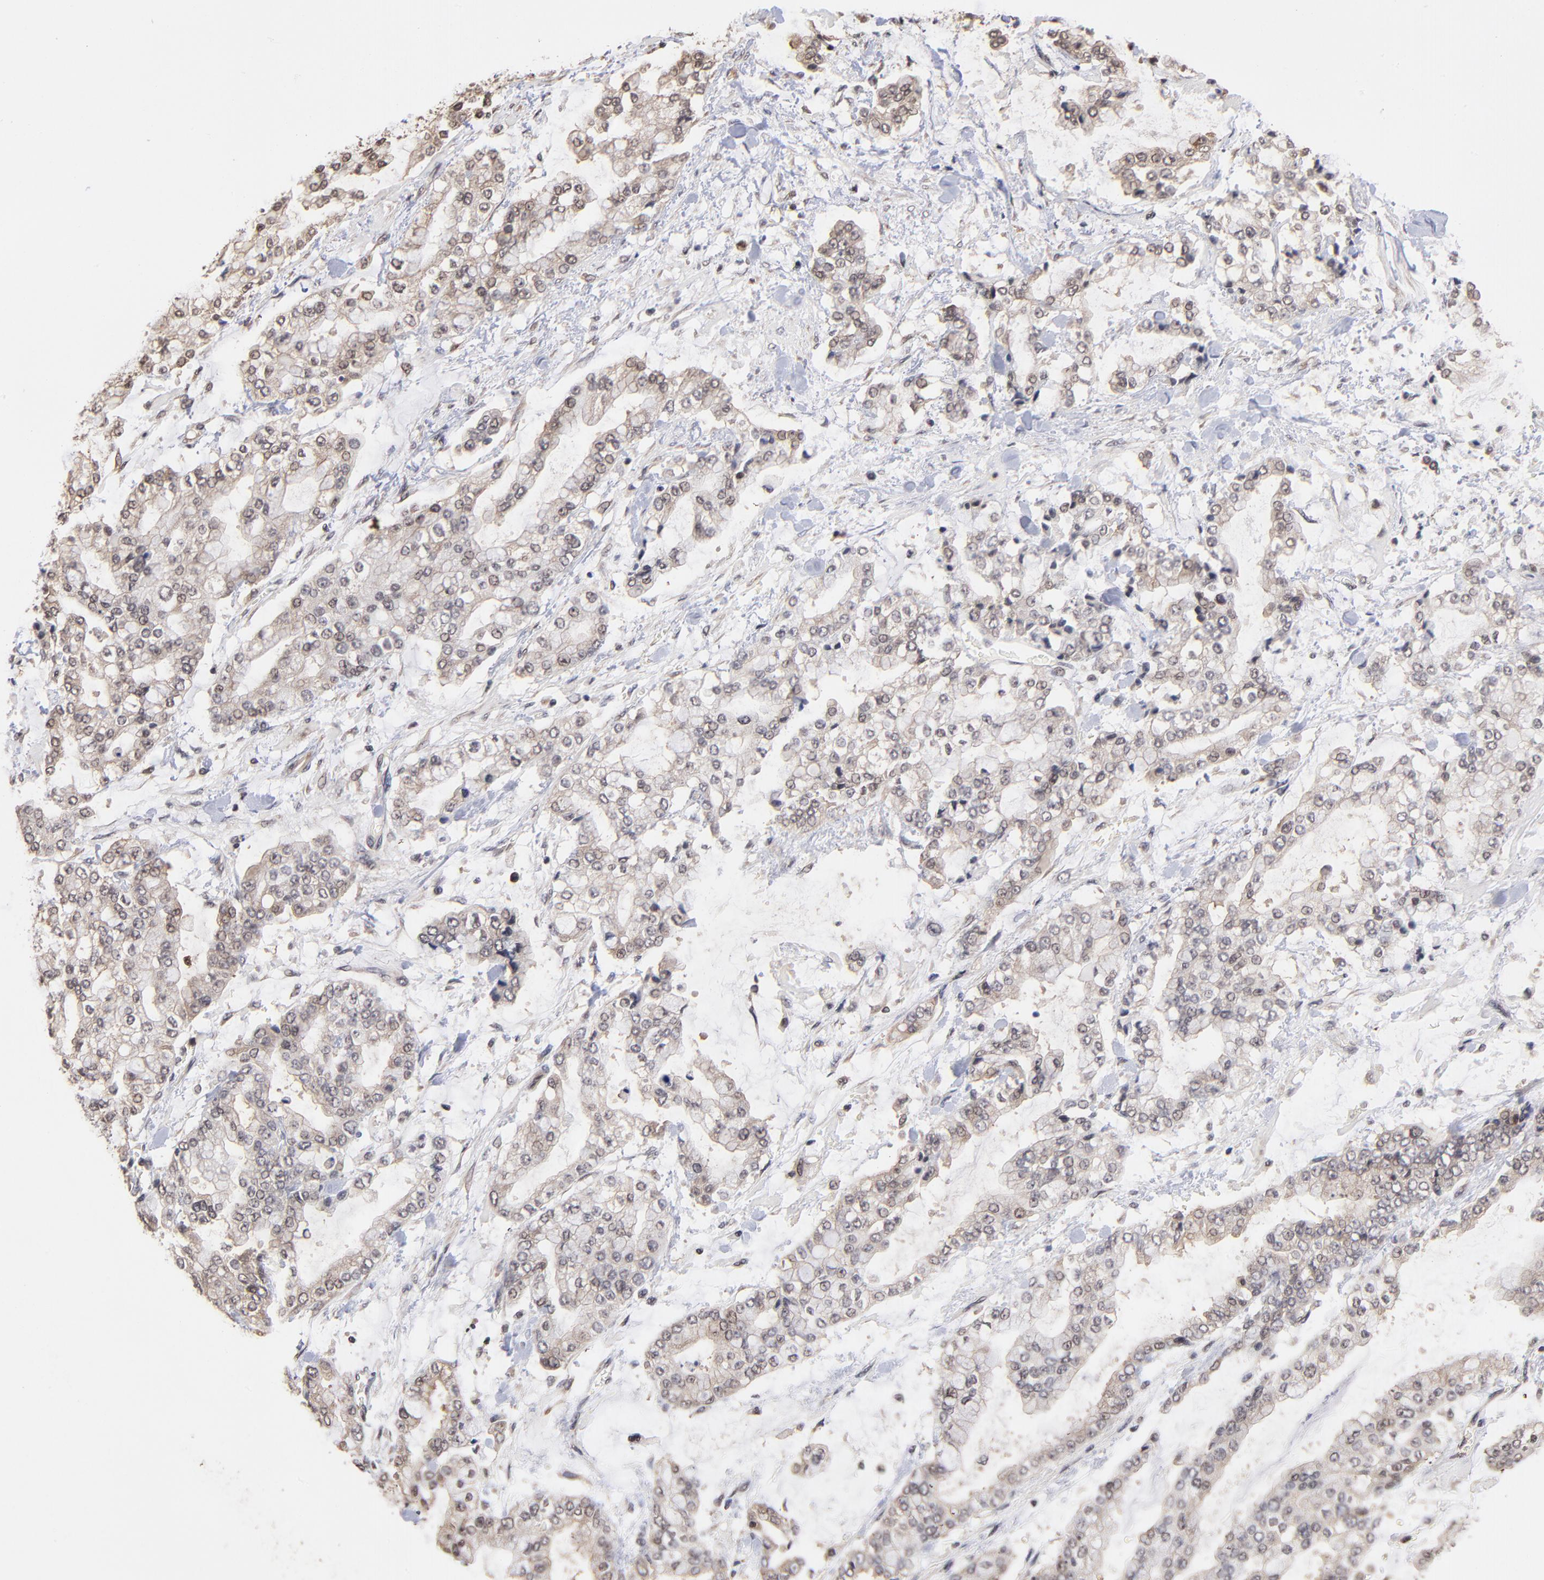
{"staining": {"intensity": "weak", "quantity": "<25%", "location": "cytoplasmic/membranous,nuclear"}, "tissue": "stomach cancer", "cell_type": "Tumor cells", "image_type": "cancer", "snomed": [{"axis": "morphology", "description": "Normal tissue, NOS"}, {"axis": "morphology", "description": "Adenocarcinoma, NOS"}, {"axis": "topography", "description": "Stomach, upper"}, {"axis": "topography", "description": "Stomach"}], "caption": "Protein analysis of stomach cancer shows no significant staining in tumor cells.", "gene": "BRPF1", "patient": {"sex": "male", "age": 76}}